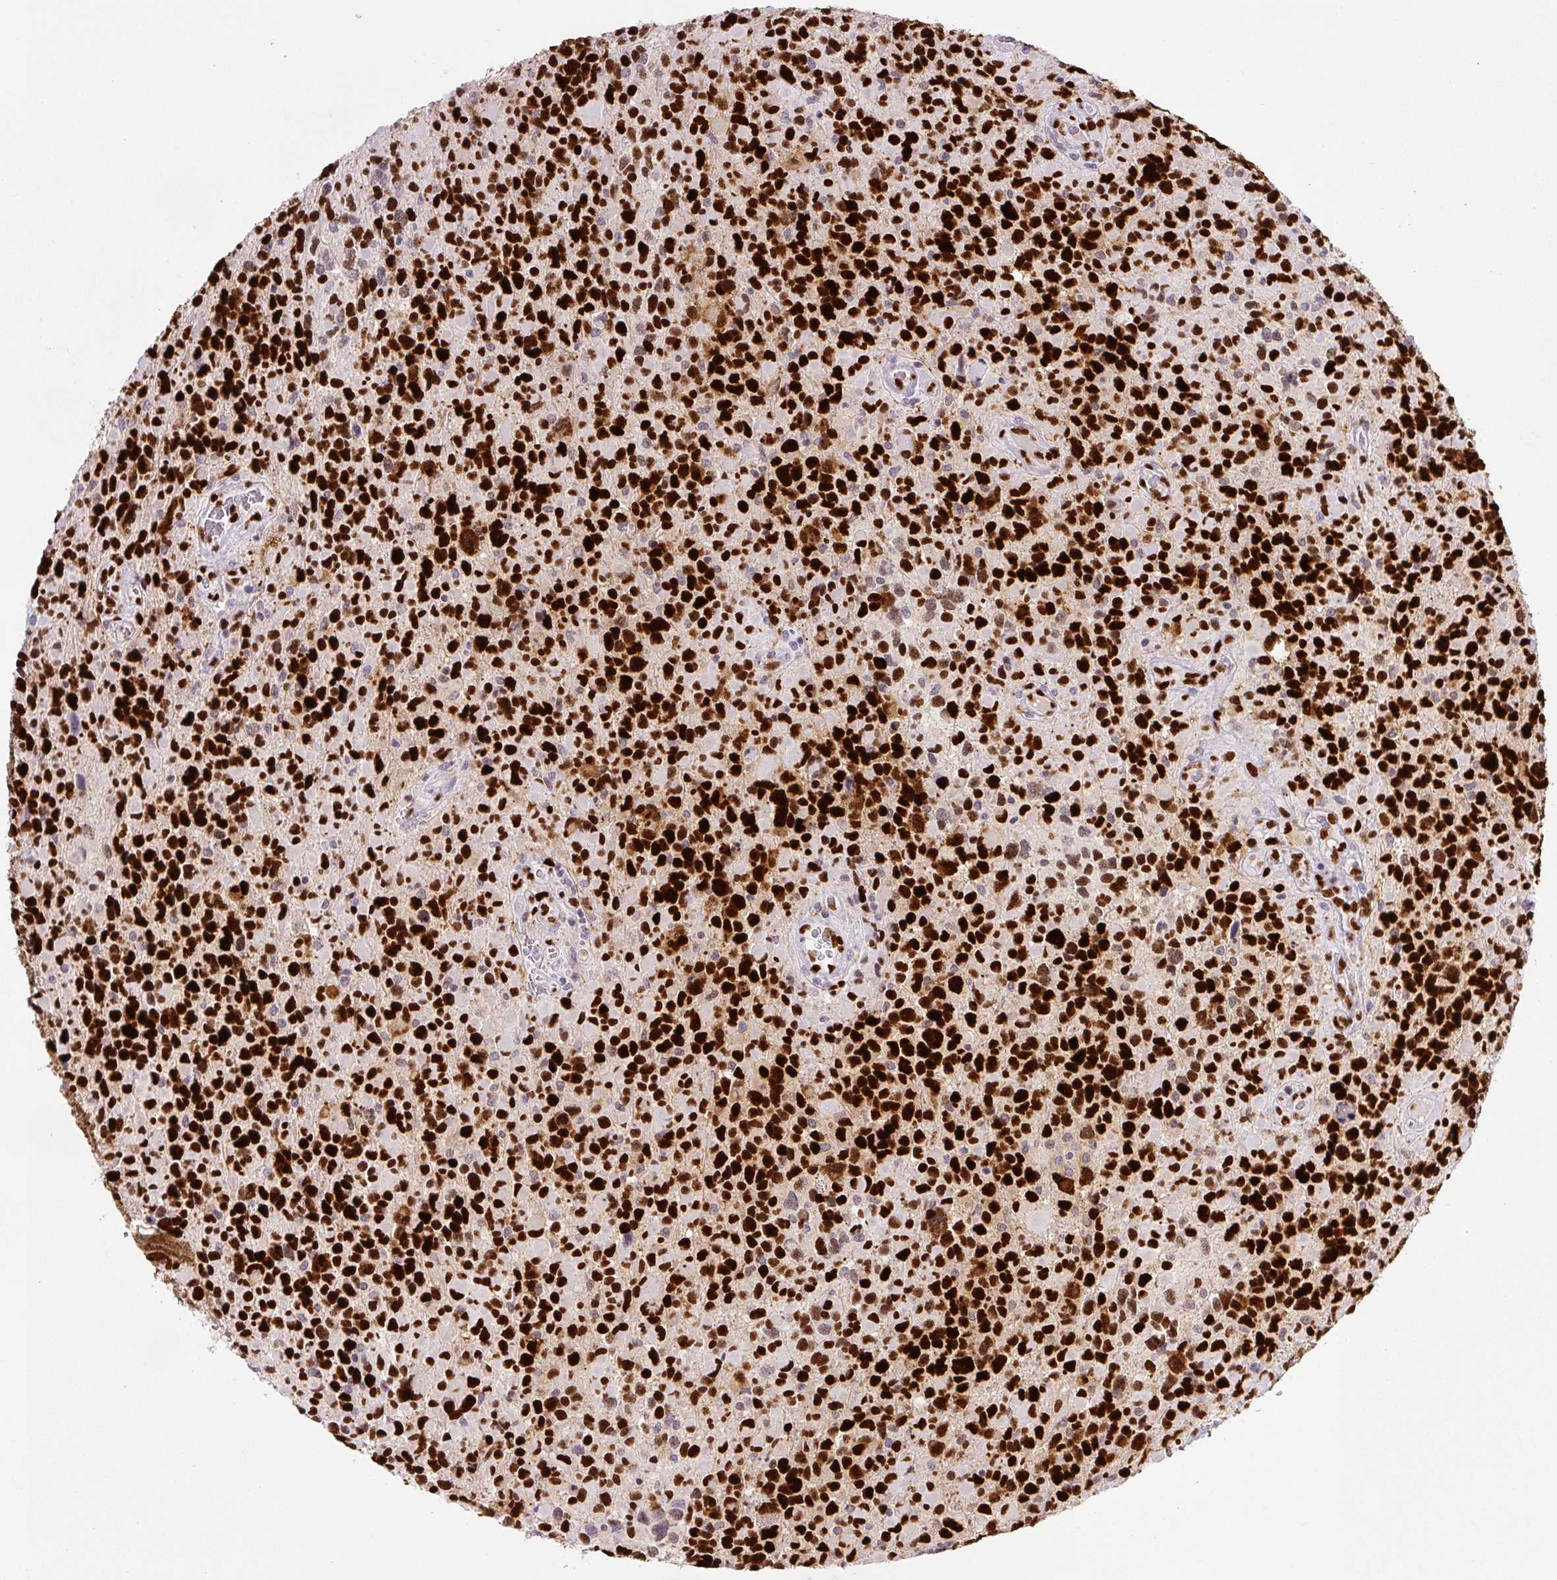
{"staining": {"intensity": "strong", "quantity": ">75%", "location": "nuclear"}, "tissue": "glioma", "cell_type": "Tumor cells", "image_type": "cancer", "snomed": [{"axis": "morphology", "description": "Glioma, malignant, High grade"}, {"axis": "topography", "description": "Brain"}], "caption": "This photomicrograph exhibits IHC staining of human malignant glioma (high-grade), with high strong nuclear positivity in approximately >75% of tumor cells.", "gene": "ZEB1", "patient": {"sex": "female", "age": 40}}